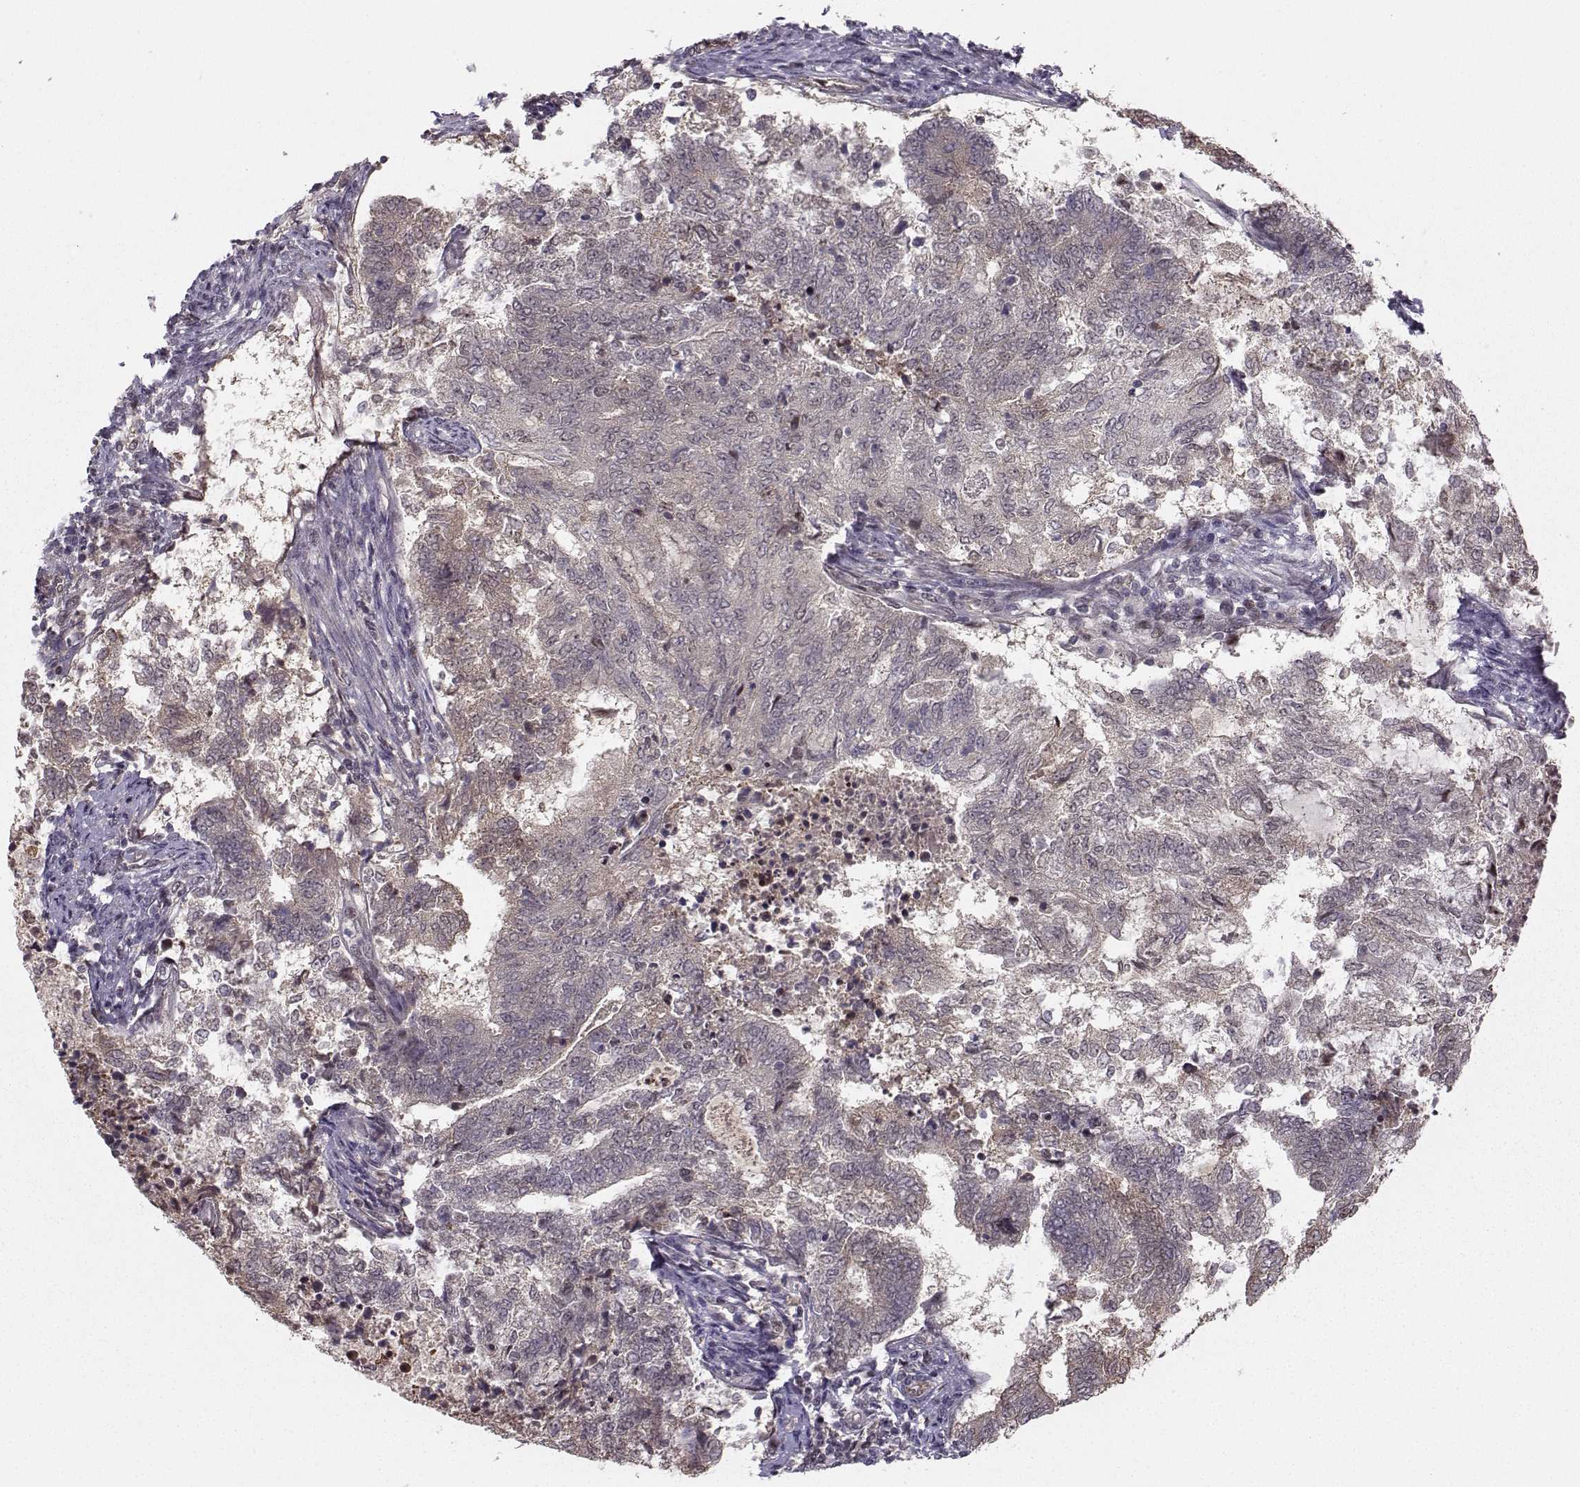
{"staining": {"intensity": "negative", "quantity": "none", "location": "none"}, "tissue": "endometrial cancer", "cell_type": "Tumor cells", "image_type": "cancer", "snomed": [{"axis": "morphology", "description": "Adenocarcinoma, NOS"}, {"axis": "topography", "description": "Endometrium"}], "caption": "Image shows no protein expression in tumor cells of endometrial cancer tissue.", "gene": "PKP2", "patient": {"sex": "female", "age": 65}}